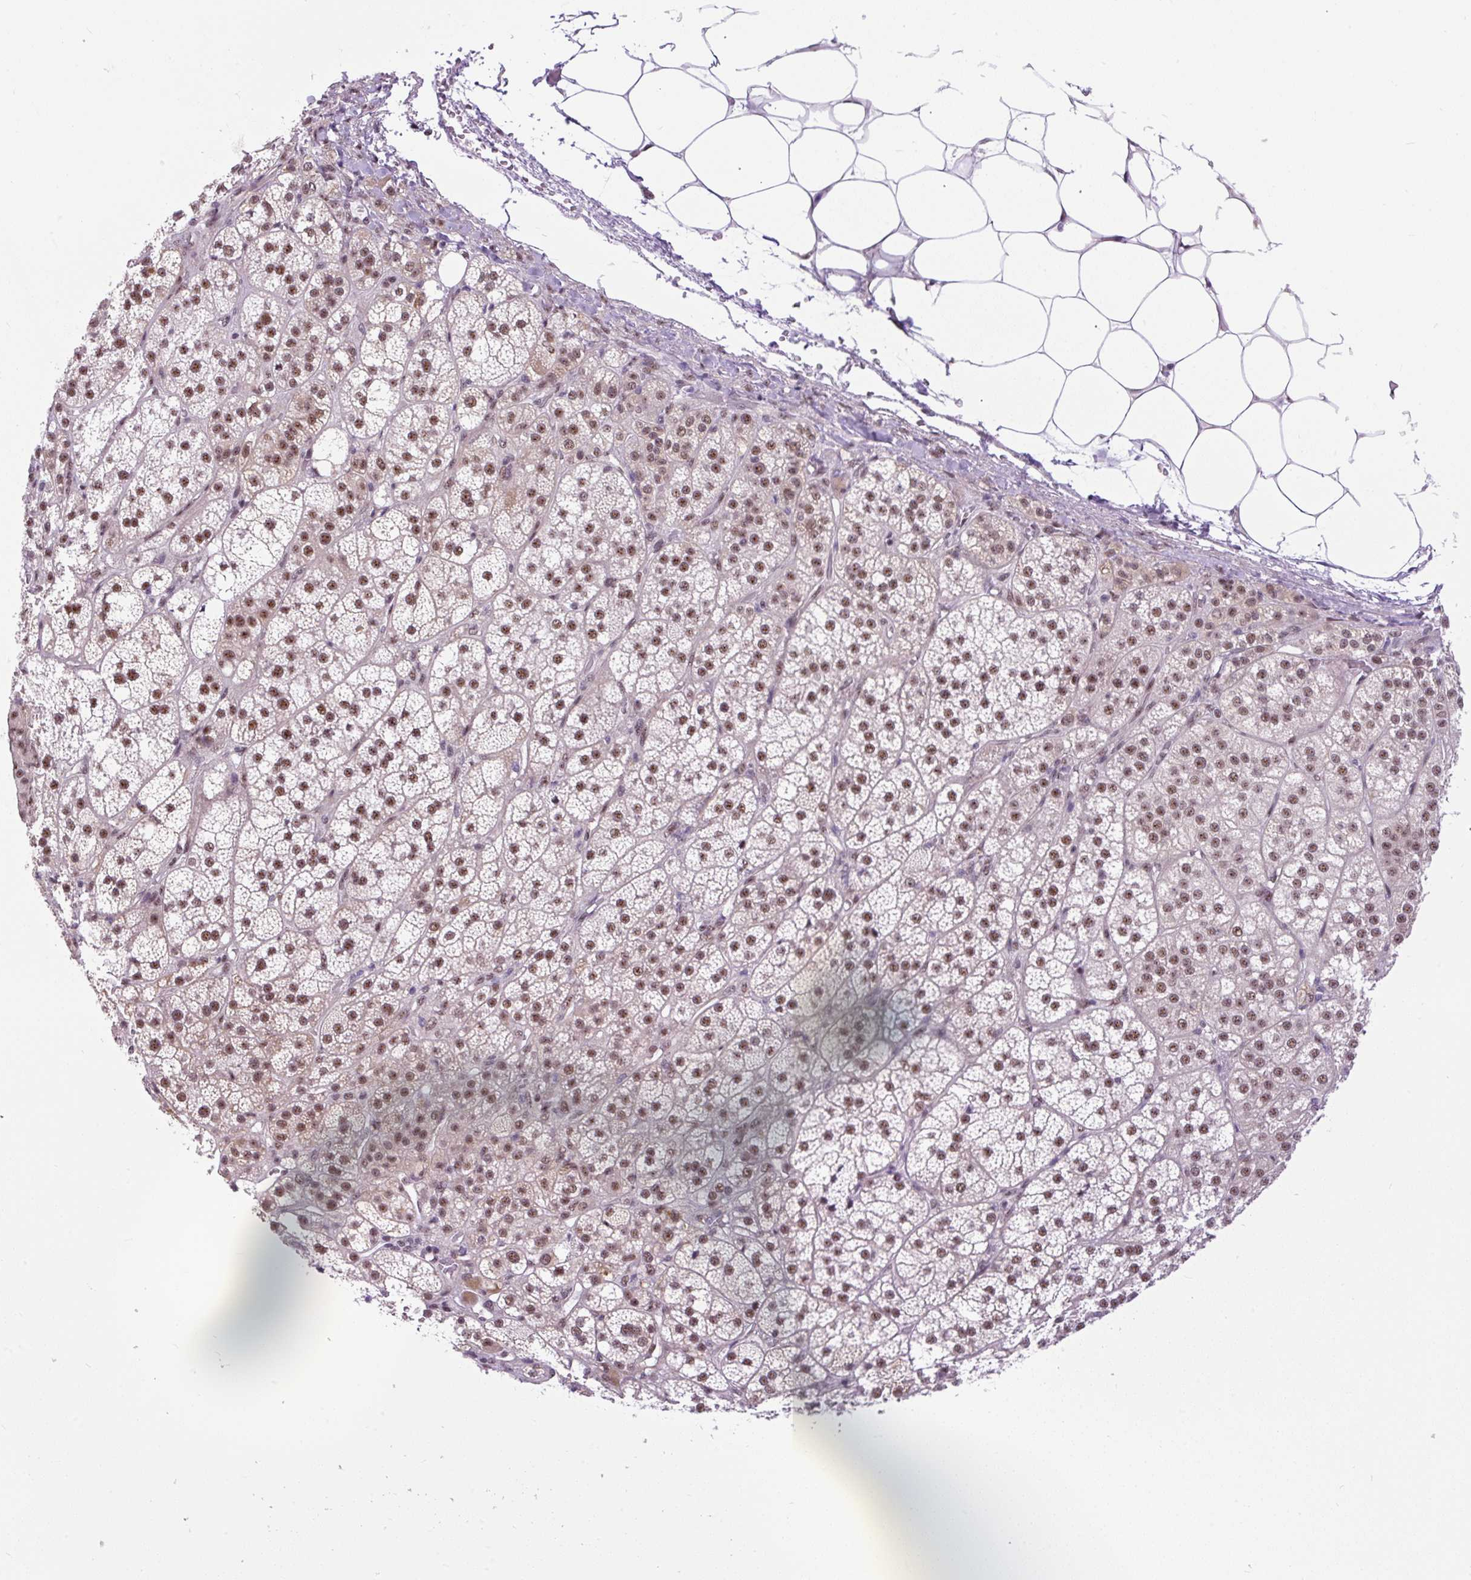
{"staining": {"intensity": "moderate", "quantity": ">75%", "location": "nuclear"}, "tissue": "adrenal gland", "cell_type": "Glandular cells", "image_type": "normal", "snomed": [{"axis": "morphology", "description": "Normal tissue, NOS"}, {"axis": "topography", "description": "Adrenal gland"}], "caption": "Immunohistochemical staining of normal adrenal gland displays medium levels of moderate nuclear positivity in approximately >75% of glandular cells. (brown staining indicates protein expression, while blue staining denotes nuclei).", "gene": "SMC5", "patient": {"sex": "female", "age": 60}}